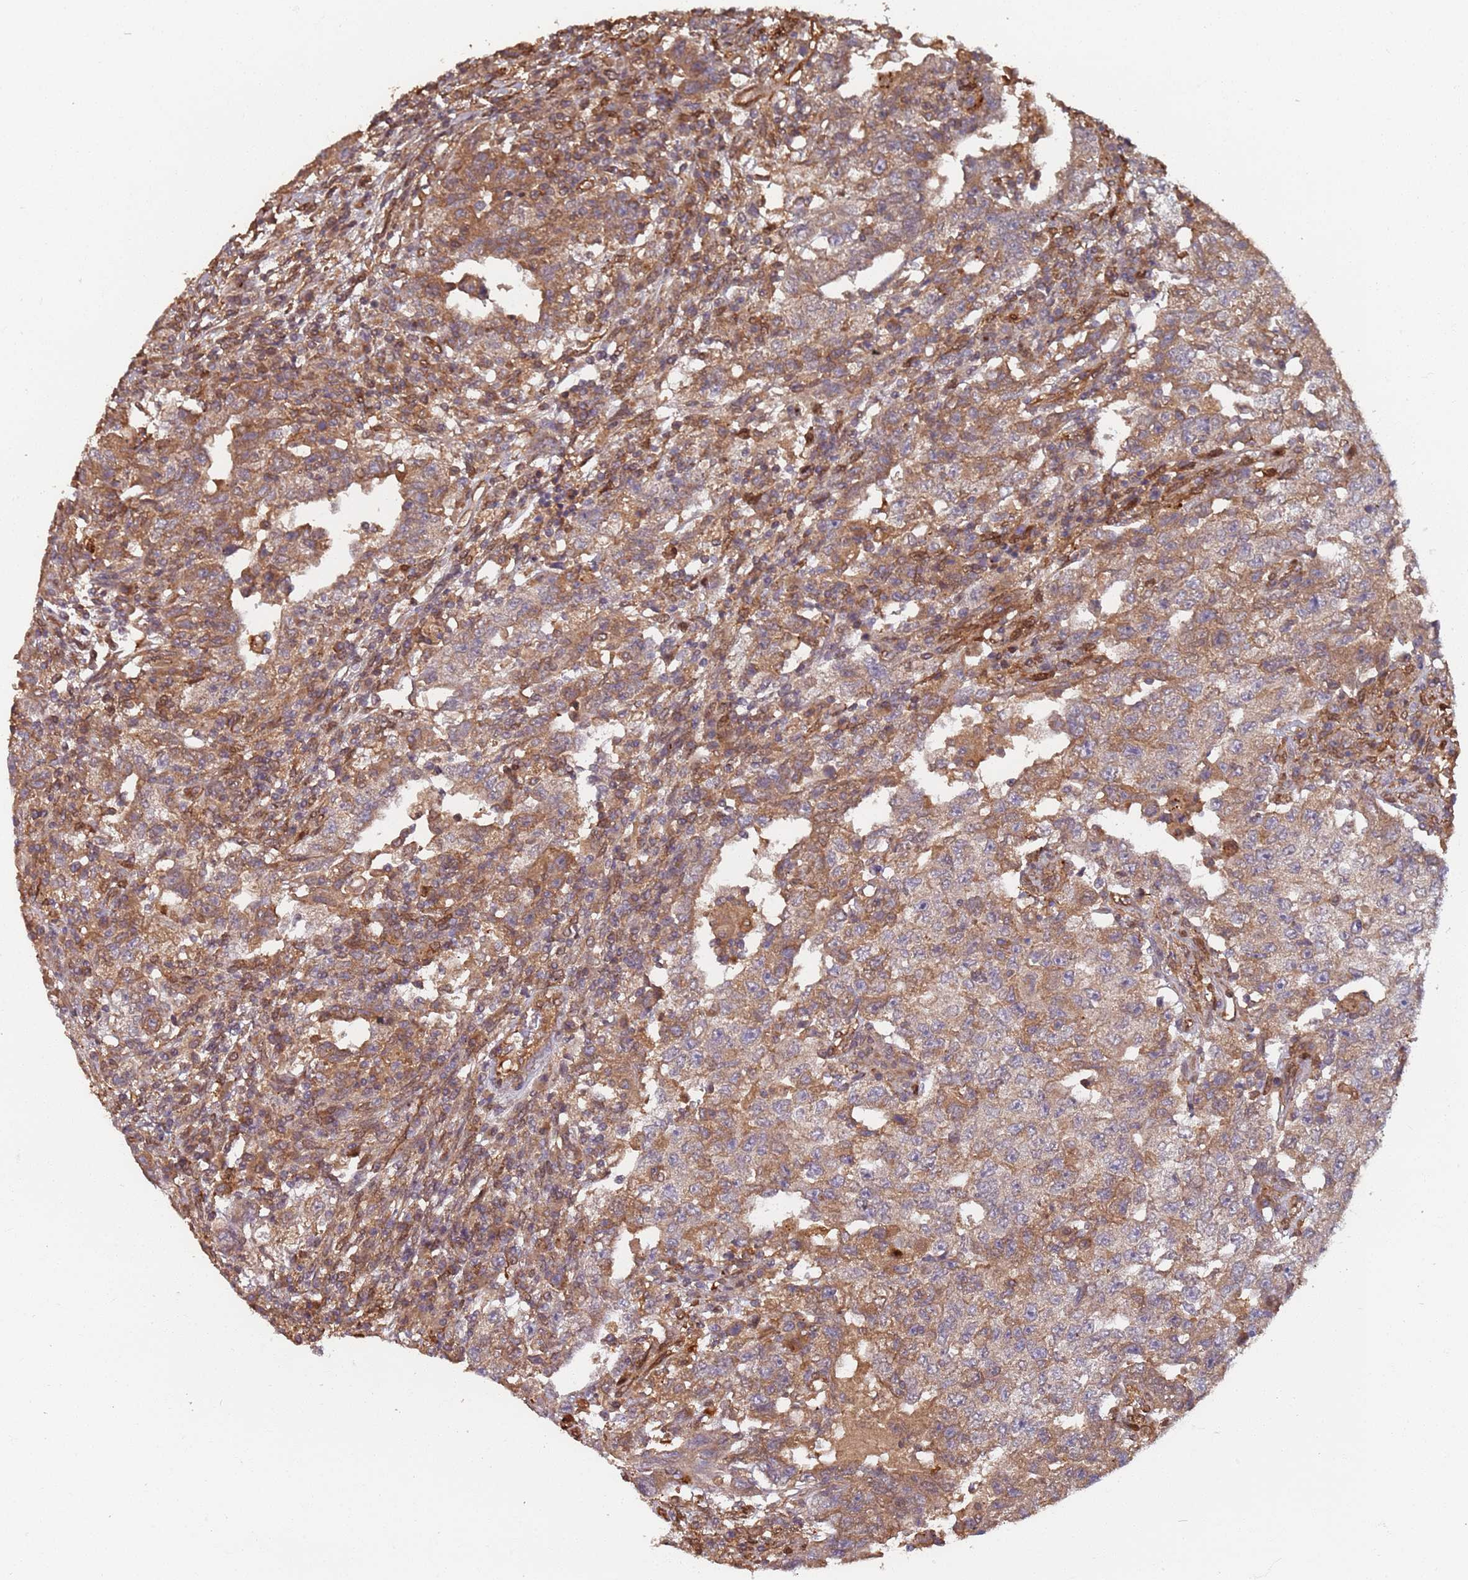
{"staining": {"intensity": "moderate", "quantity": "25%-75%", "location": "cytoplasmic/membranous"}, "tissue": "testis cancer", "cell_type": "Tumor cells", "image_type": "cancer", "snomed": [{"axis": "morphology", "description": "Carcinoma, Embryonal, NOS"}, {"axis": "topography", "description": "Testis"}], "caption": "Immunohistochemistry (IHC) photomicrograph of testis cancer stained for a protein (brown), which demonstrates medium levels of moderate cytoplasmic/membranous positivity in approximately 25%-75% of tumor cells.", "gene": "SDCCAG8", "patient": {"sex": "male", "age": 26}}